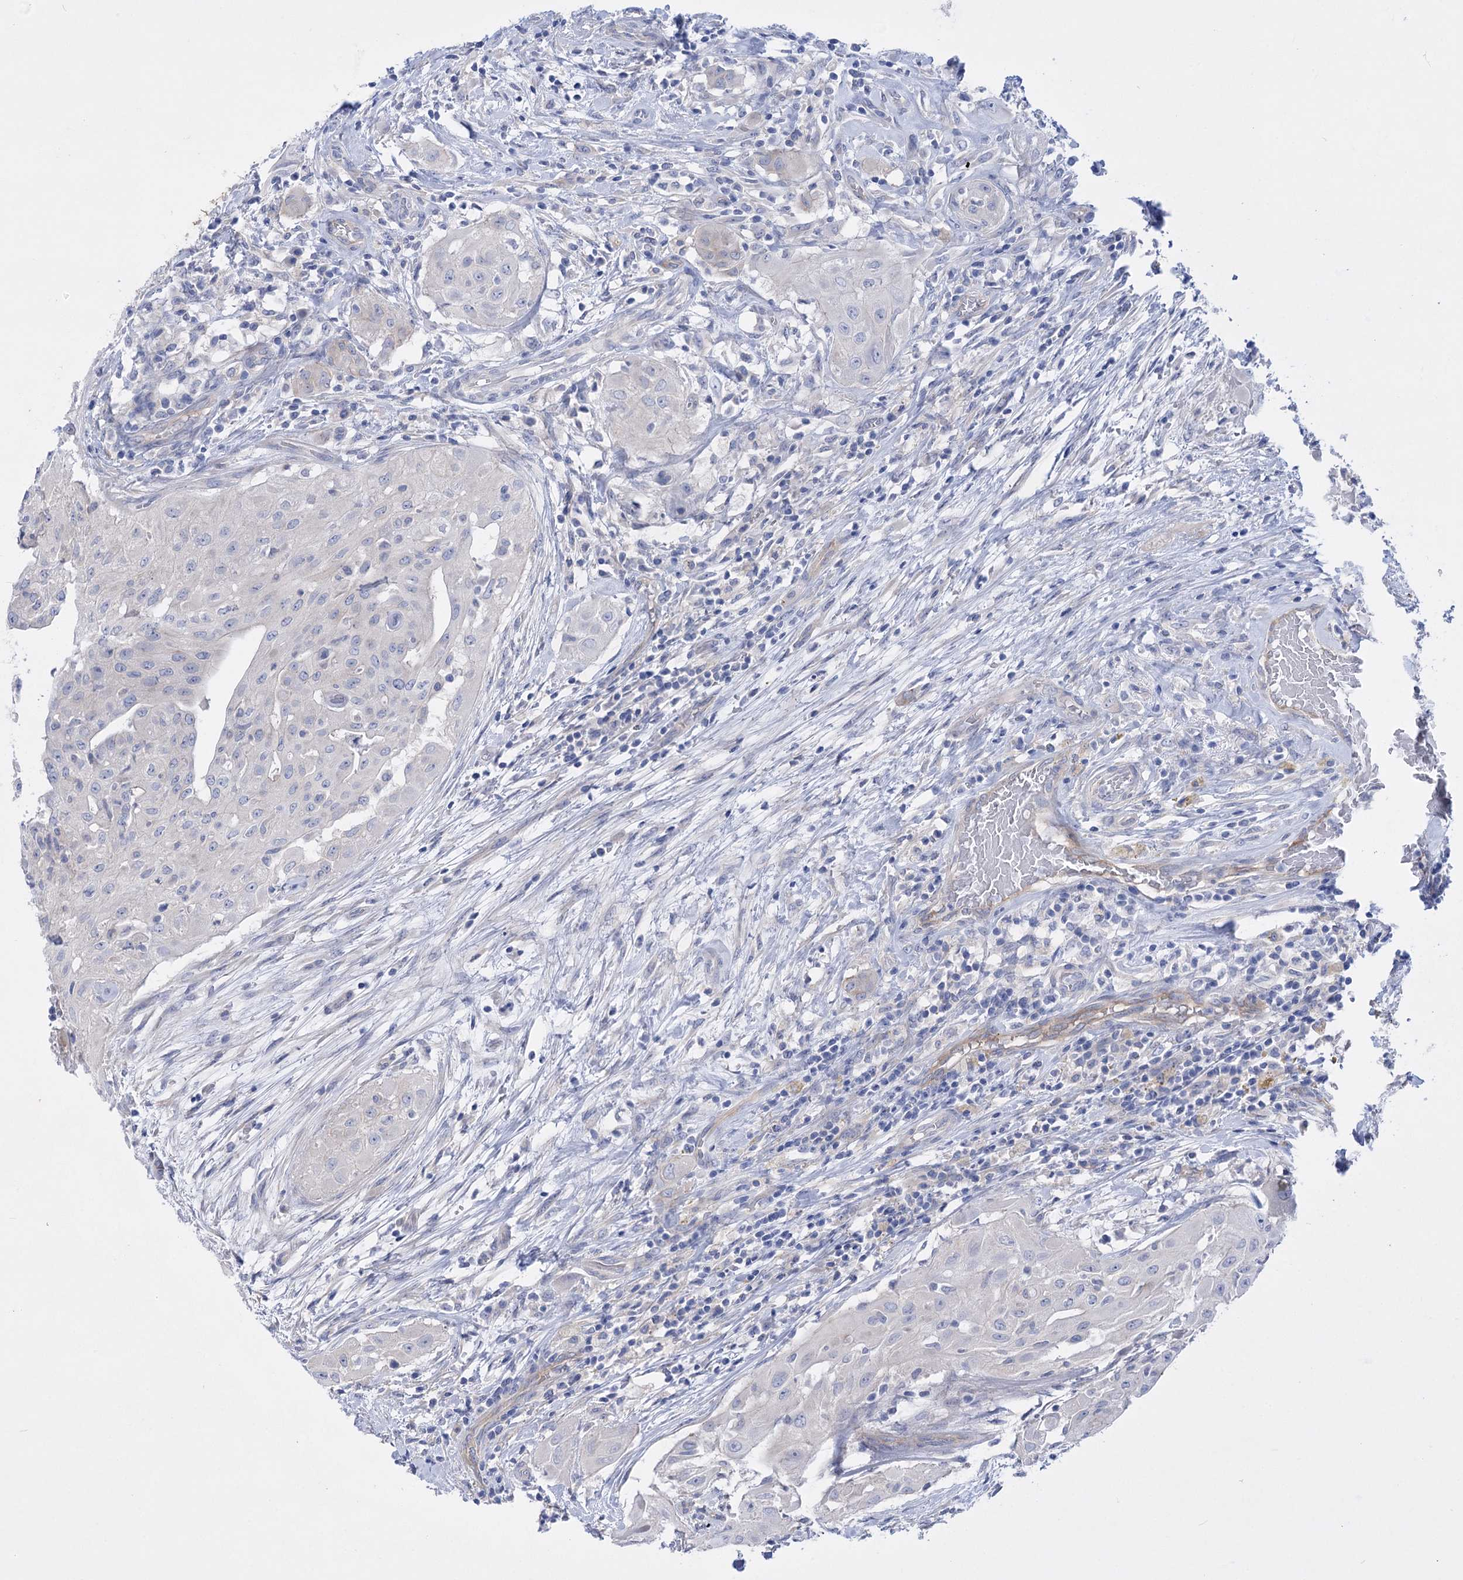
{"staining": {"intensity": "negative", "quantity": "none", "location": "none"}, "tissue": "thyroid cancer", "cell_type": "Tumor cells", "image_type": "cancer", "snomed": [{"axis": "morphology", "description": "Papillary adenocarcinoma, NOS"}, {"axis": "topography", "description": "Thyroid gland"}], "caption": "IHC of papillary adenocarcinoma (thyroid) exhibits no positivity in tumor cells.", "gene": "LRRC34", "patient": {"sex": "female", "age": 59}}